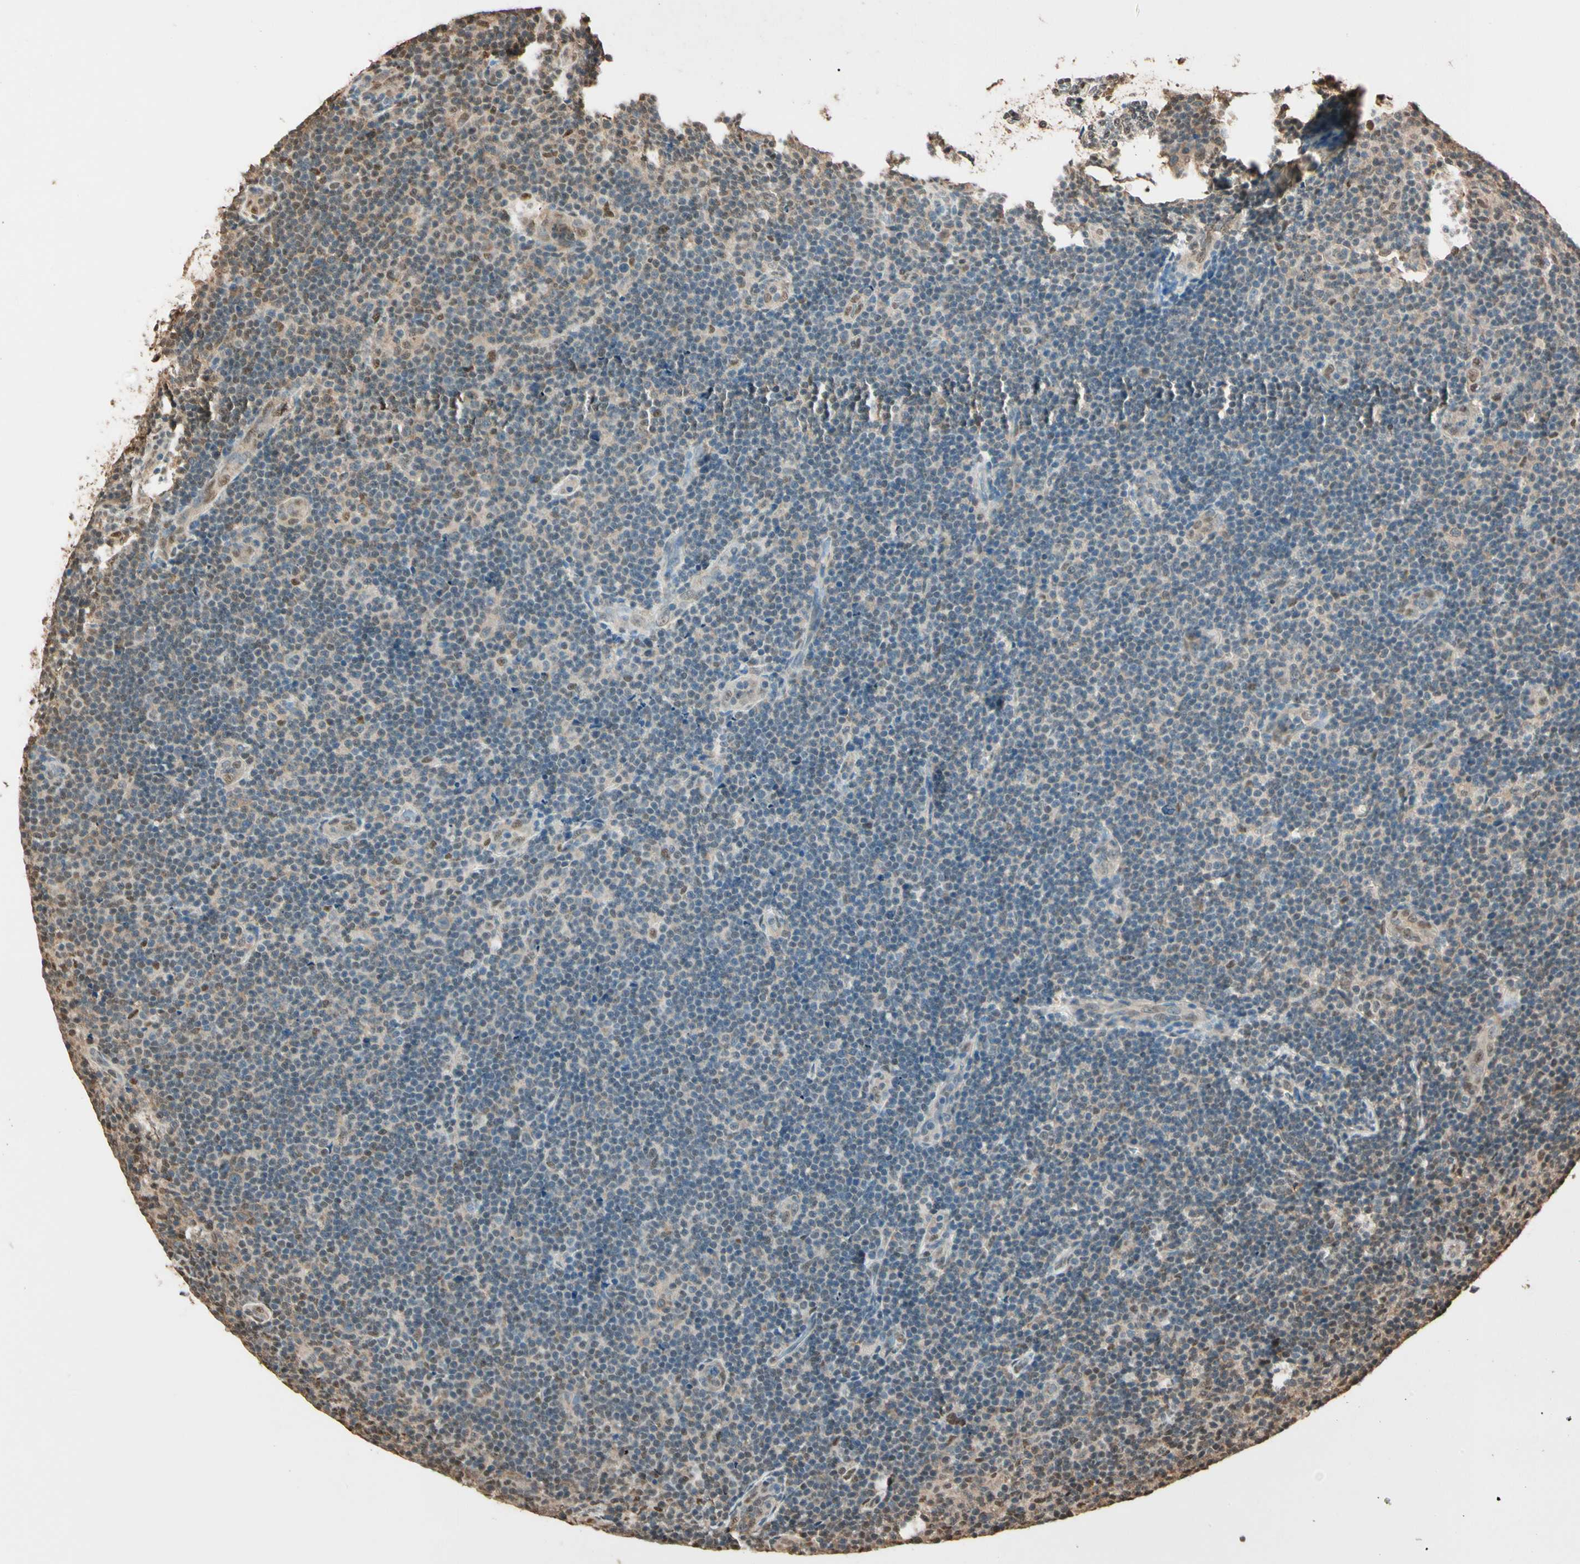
{"staining": {"intensity": "weak", "quantity": "<25%", "location": "cytoplasmic/membranous,nuclear"}, "tissue": "lymphoma", "cell_type": "Tumor cells", "image_type": "cancer", "snomed": [{"axis": "morphology", "description": "Malignant lymphoma, non-Hodgkin's type, Low grade"}, {"axis": "topography", "description": "Lymph node"}], "caption": "An image of human lymphoma is negative for staining in tumor cells.", "gene": "PNCK", "patient": {"sex": "male", "age": 83}}